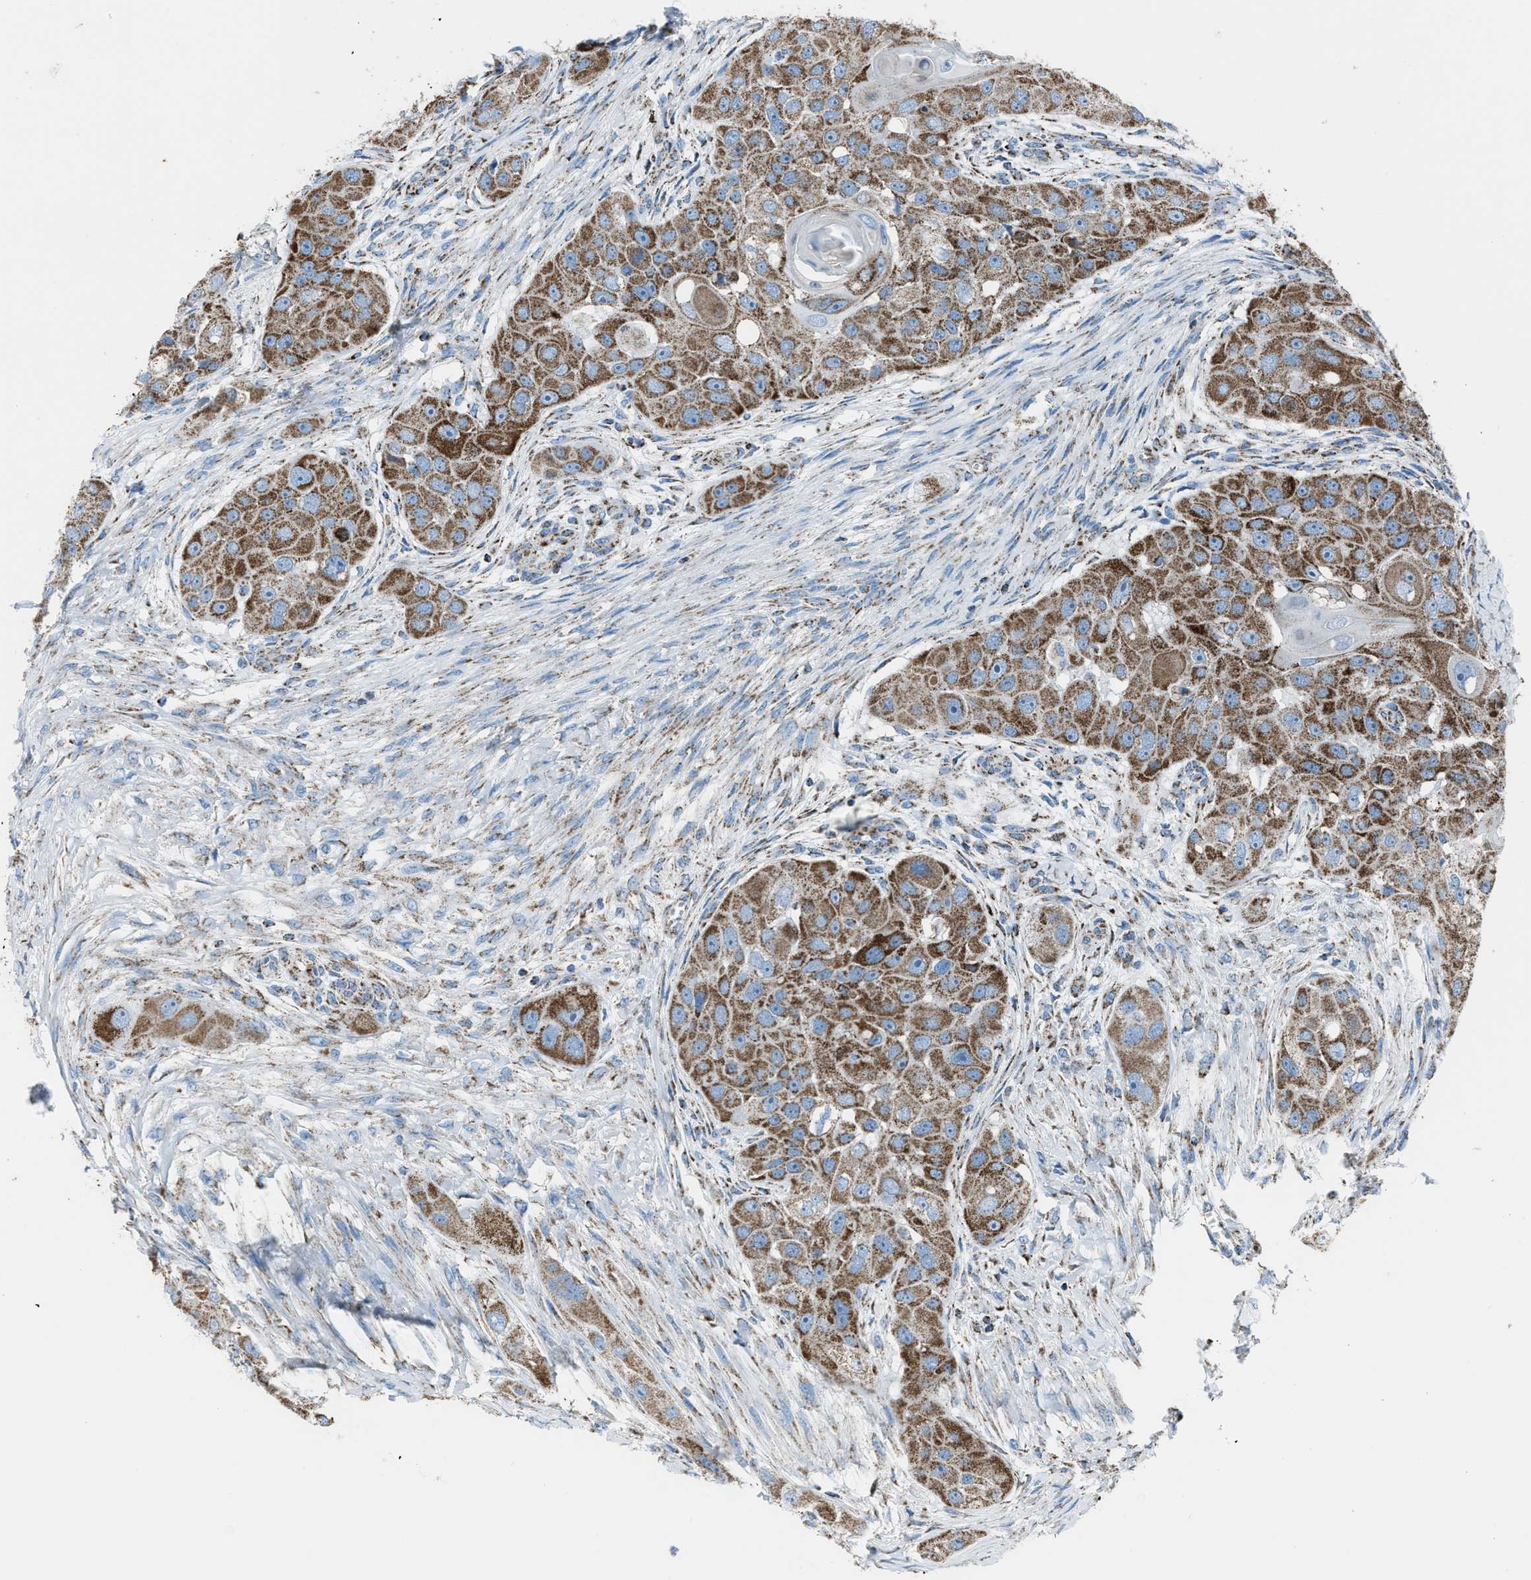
{"staining": {"intensity": "moderate", "quantity": ">75%", "location": "cytoplasmic/membranous"}, "tissue": "head and neck cancer", "cell_type": "Tumor cells", "image_type": "cancer", "snomed": [{"axis": "morphology", "description": "Normal tissue, NOS"}, {"axis": "morphology", "description": "Squamous cell carcinoma, NOS"}, {"axis": "topography", "description": "Skeletal muscle"}, {"axis": "topography", "description": "Head-Neck"}], "caption": "Immunohistochemistry (IHC) micrograph of head and neck cancer stained for a protein (brown), which displays medium levels of moderate cytoplasmic/membranous positivity in about >75% of tumor cells.", "gene": "MDH2", "patient": {"sex": "male", "age": 51}}